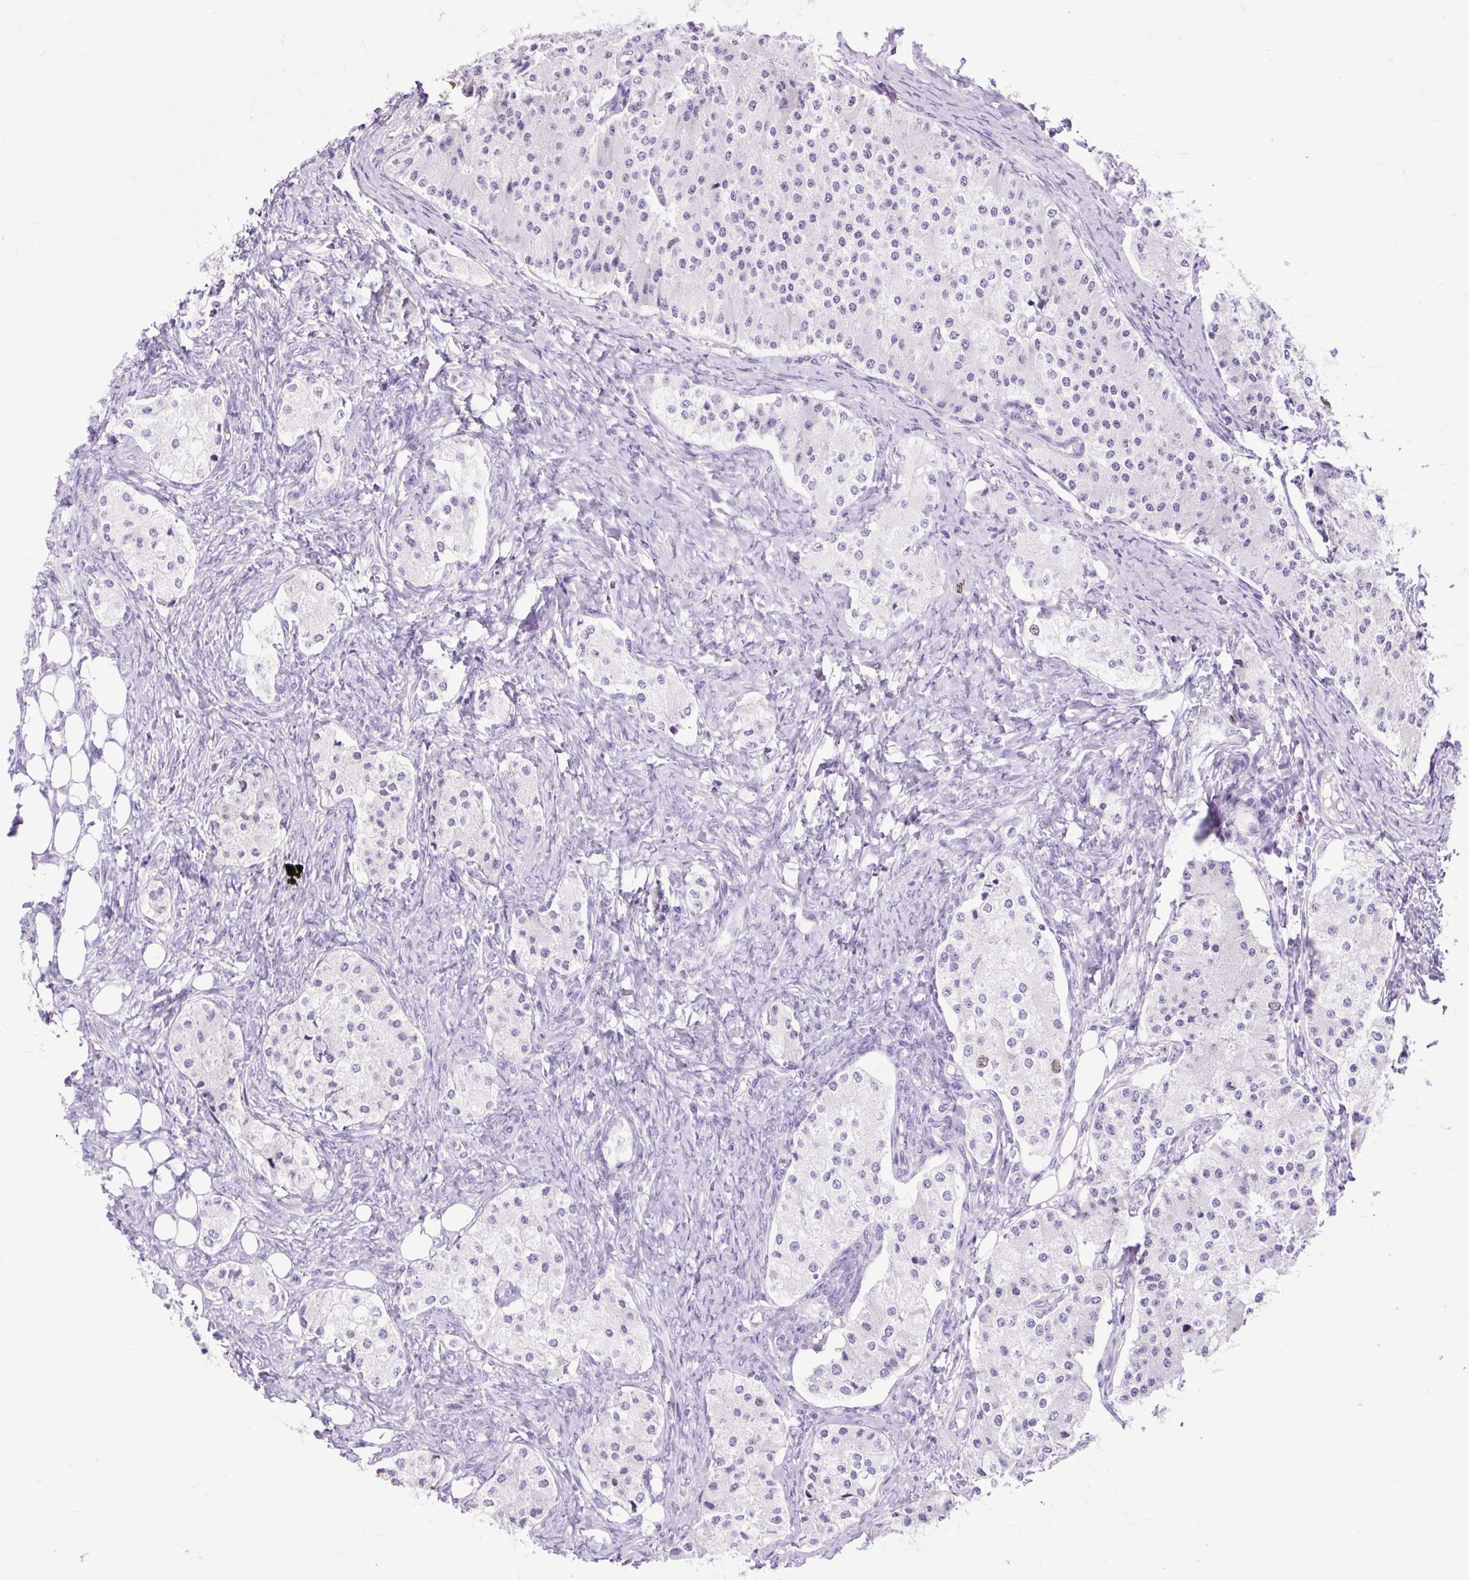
{"staining": {"intensity": "negative", "quantity": "none", "location": "none"}, "tissue": "carcinoid", "cell_type": "Tumor cells", "image_type": "cancer", "snomed": [{"axis": "morphology", "description": "Carcinoid, malignant, NOS"}, {"axis": "topography", "description": "Colon"}], "caption": "This is a histopathology image of immunohistochemistry staining of malignant carcinoid, which shows no positivity in tumor cells. The staining is performed using DAB brown chromogen with nuclei counter-stained in using hematoxylin.", "gene": "RACGAP1", "patient": {"sex": "female", "age": 52}}